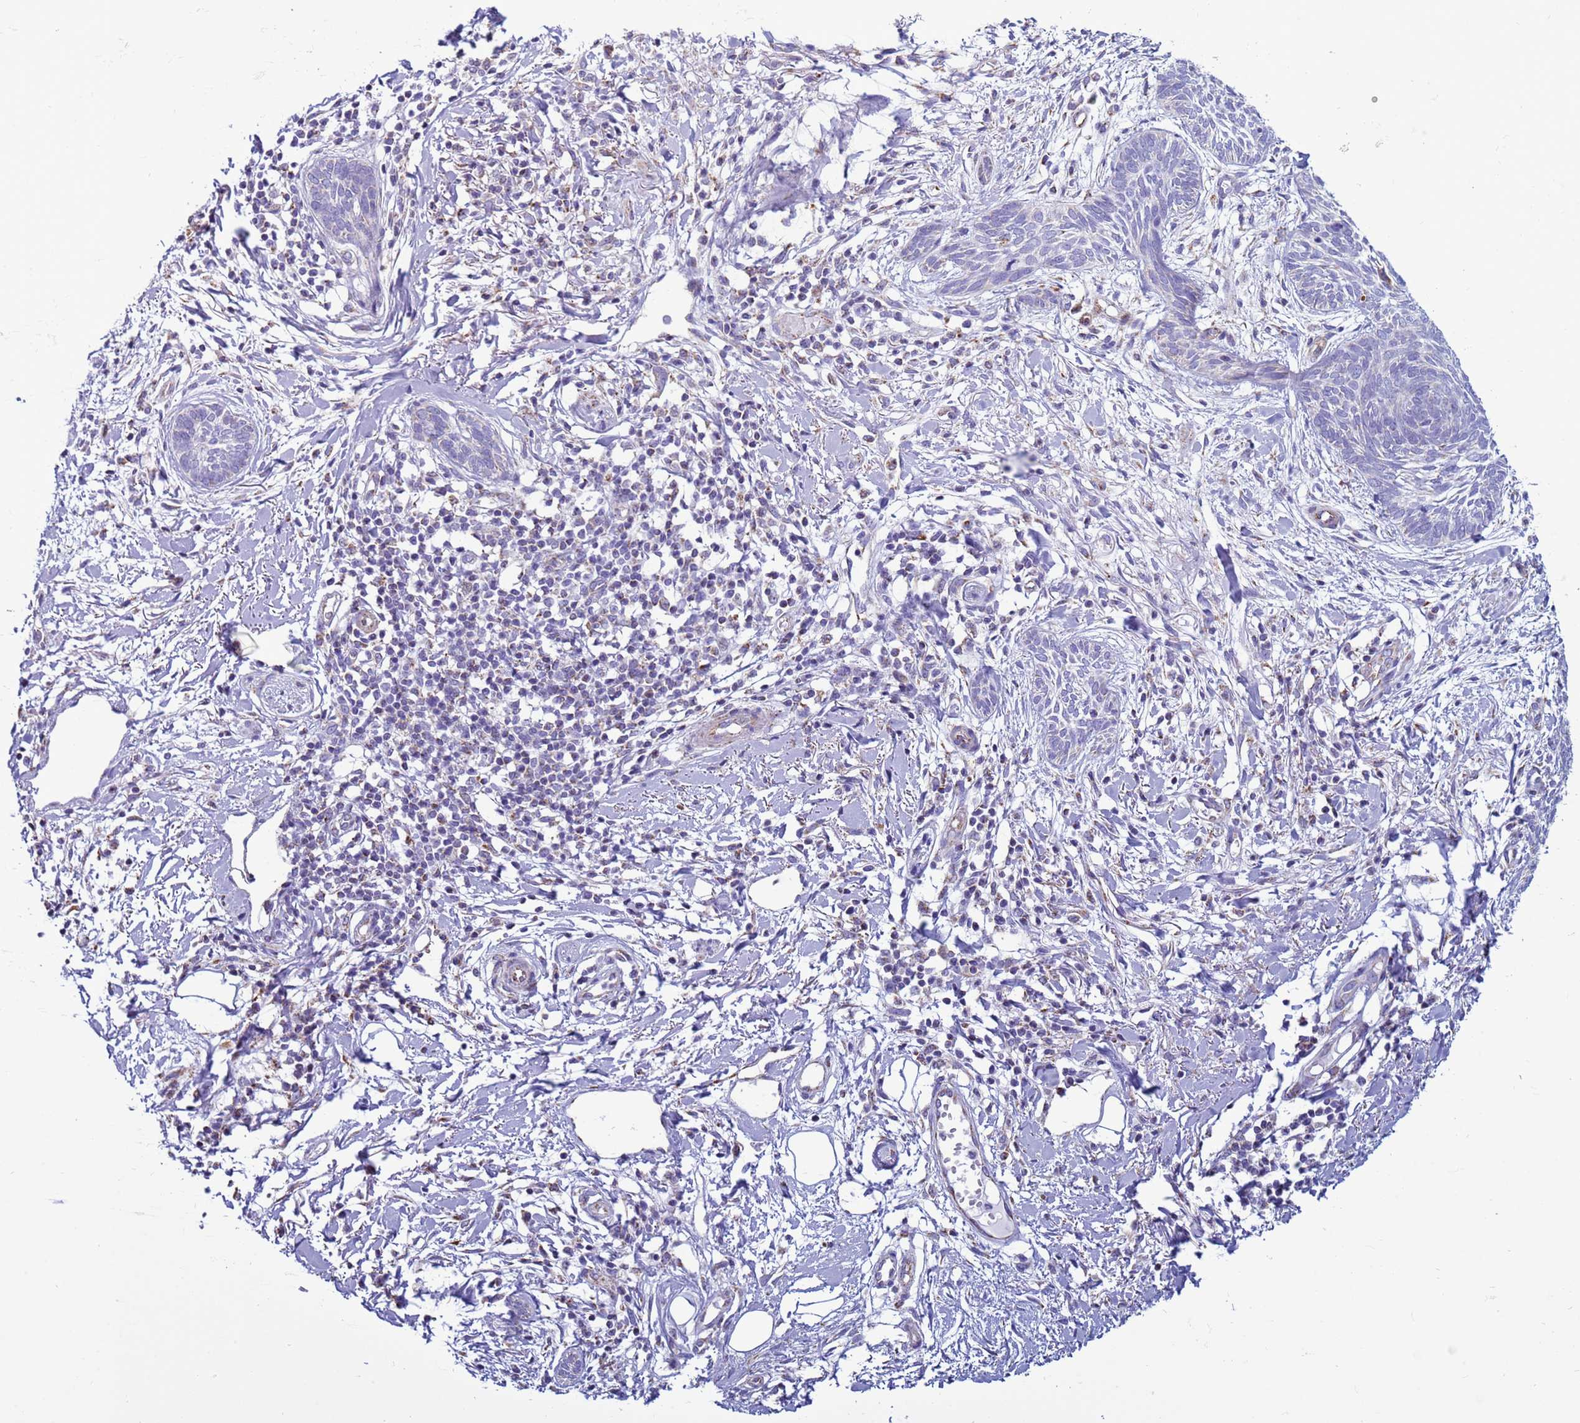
{"staining": {"intensity": "negative", "quantity": "none", "location": "none"}, "tissue": "skin cancer", "cell_type": "Tumor cells", "image_type": "cancer", "snomed": [{"axis": "morphology", "description": "Basal cell carcinoma"}, {"axis": "topography", "description": "Skin"}], "caption": "Tumor cells show no significant staining in skin basal cell carcinoma.", "gene": "NCALD", "patient": {"sex": "female", "age": 81}}